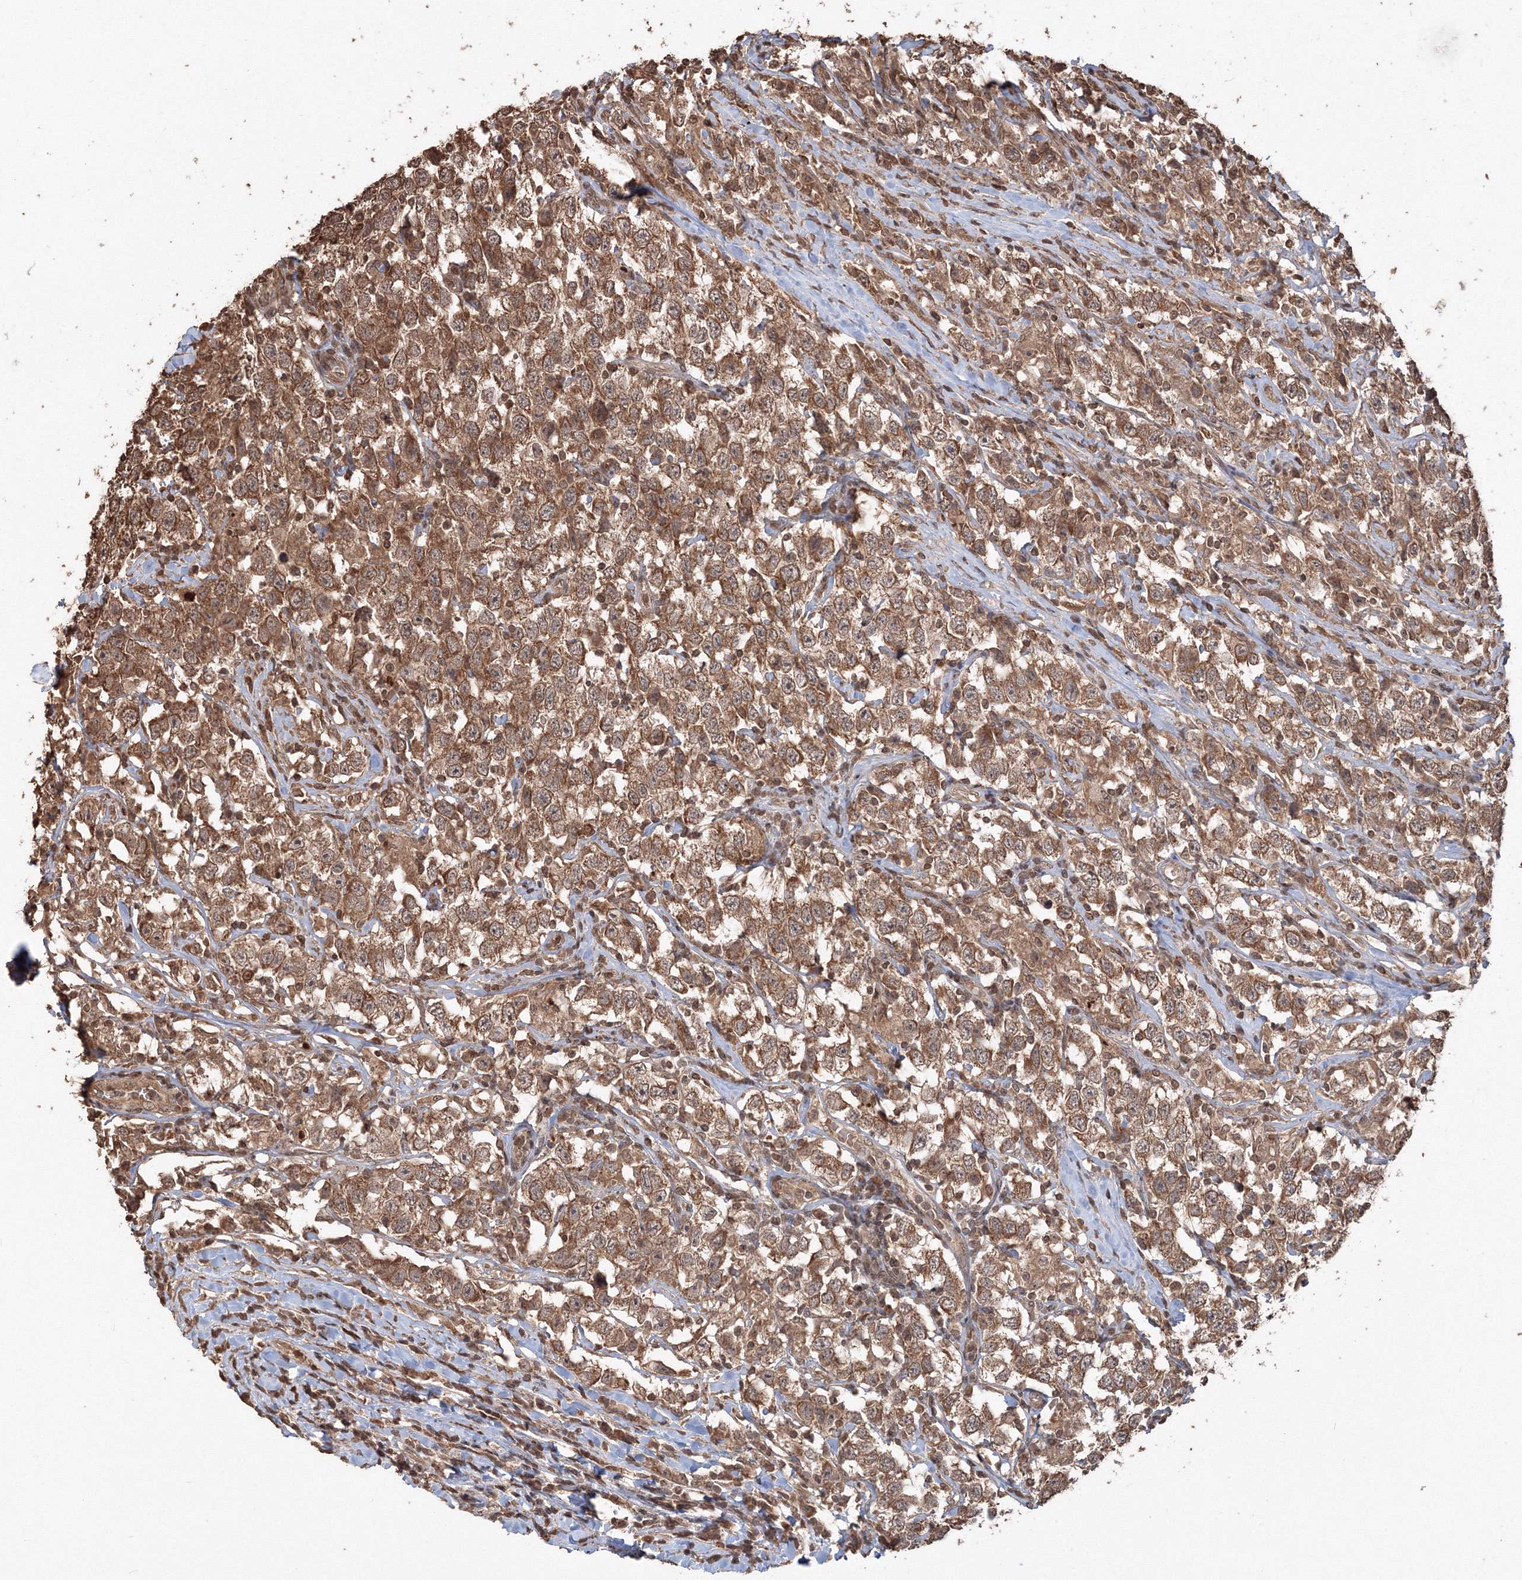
{"staining": {"intensity": "moderate", "quantity": ">75%", "location": "cytoplasmic/membranous"}, "tissue": "testis cancer", "cell_type": "Tumor cells", "image_type": "cancer", "snomed": [{"axis": "morphology", "description": "Seminoma, NOS"}, {"axis": "topography", "description": "Testis"}], "caption": "The image exhibits a brown stain indicating the presence of a protein in the cytoplasmic/membranous of tumor cells in testis seminoma.", "gene": "CCDC122", "patient": {"sex": "male", "age": 41}}